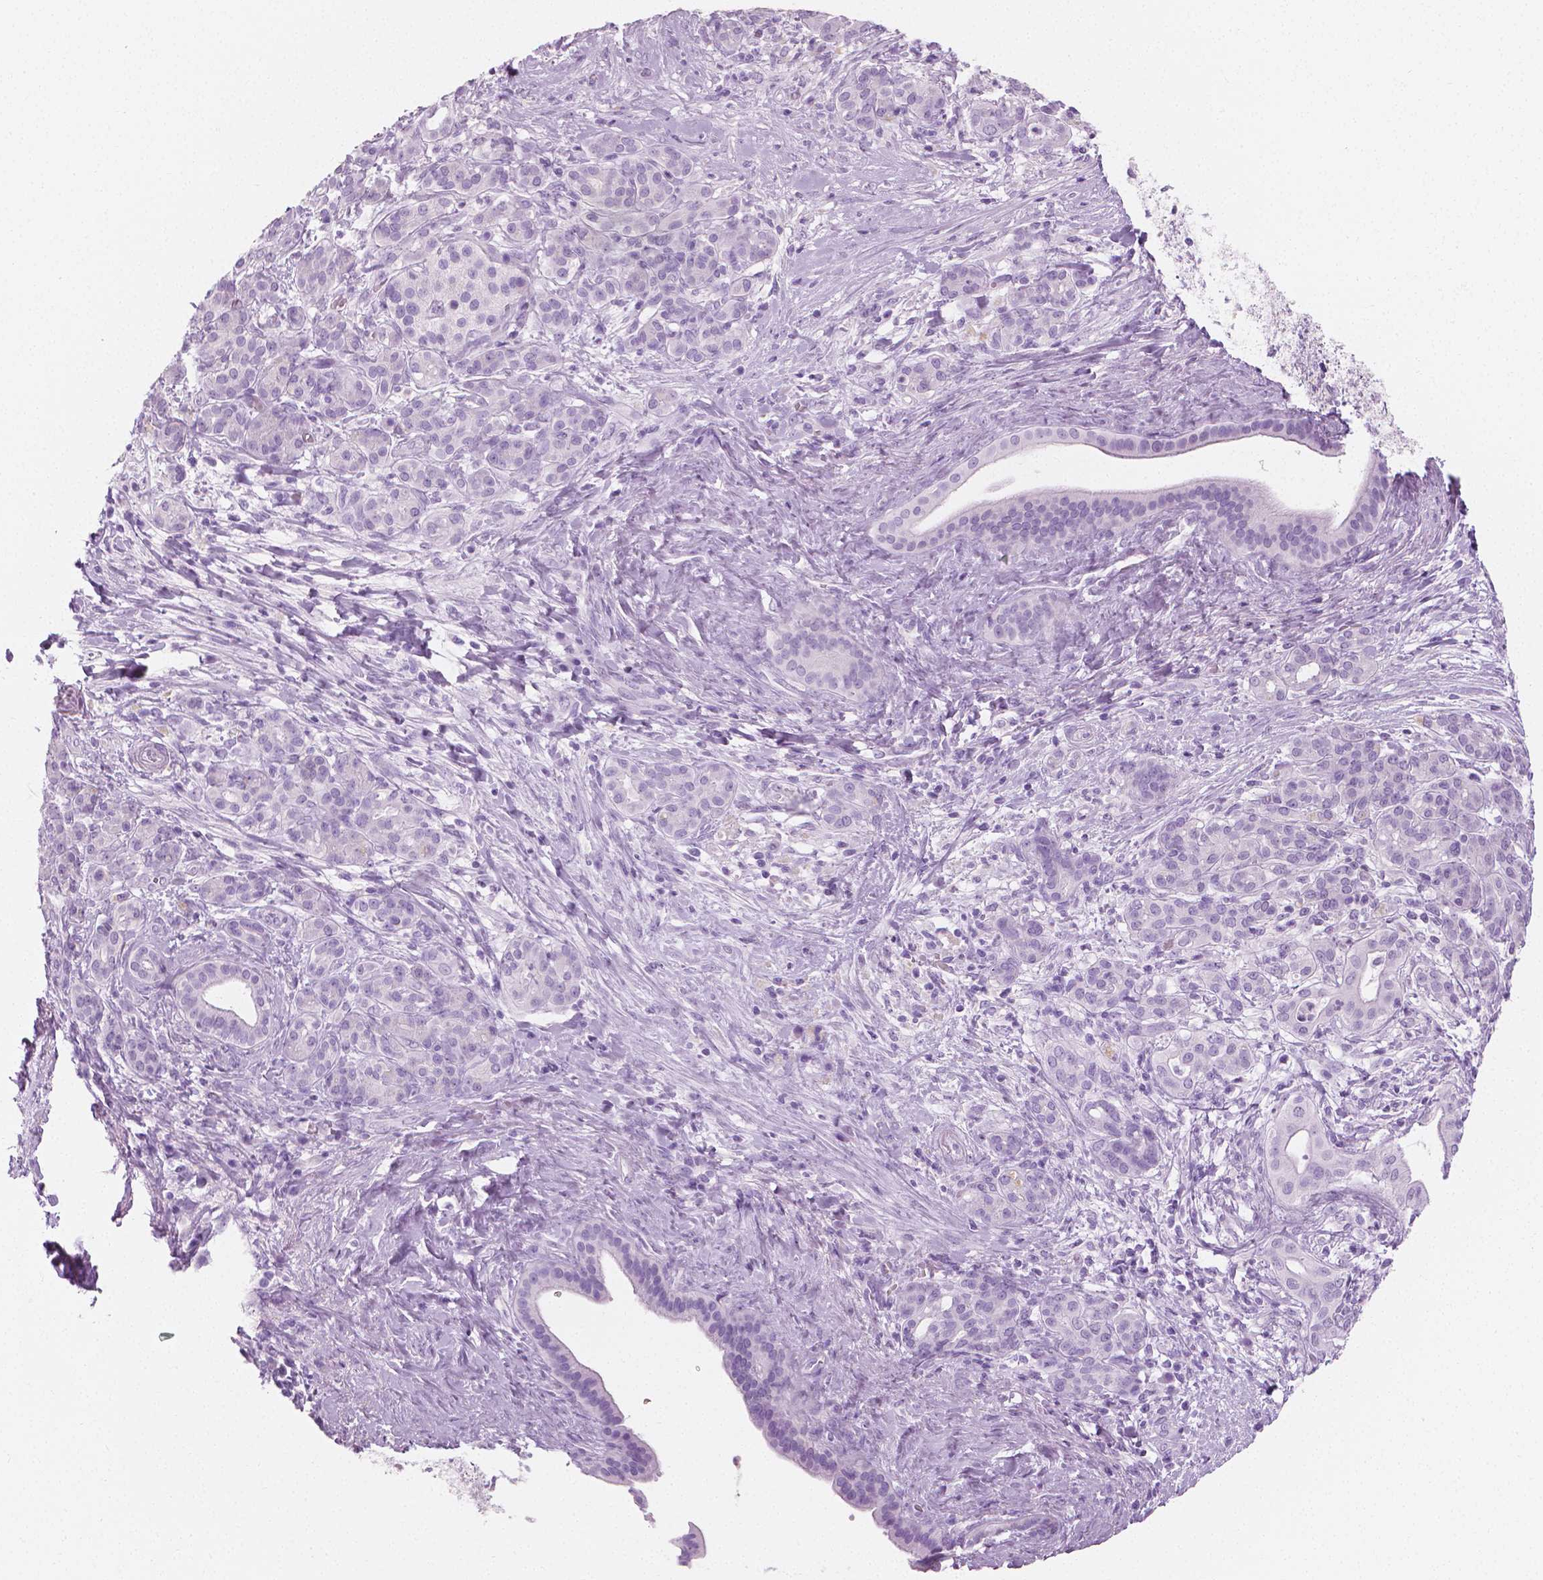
{"staining": {"intensity": "negative", "quantity": "none", "location": "none"}, "tissue": "pancreatic cancer", "cell_type": "Tumor cells", "image_type": "cancer", "snomed": [{"axis": "morphology", "description": "Adenocarcinoma, NOS"}, {"axis": "topography", "description": "Pancreas"}], "caption": "Immunohistochemistry (IHC) micrograph of neoplastic tissue: pancreatic cancer (adenocarcinoma) stained with DAB (3,3'-diaminobenzidine) exhibits no significant protein staining in tumor cells. (DAB immunohistochemistry (IHC) with hematoxylin counter stain).", "gene": "PLIN4", "patient": {"sex": "male", "age": 44}}